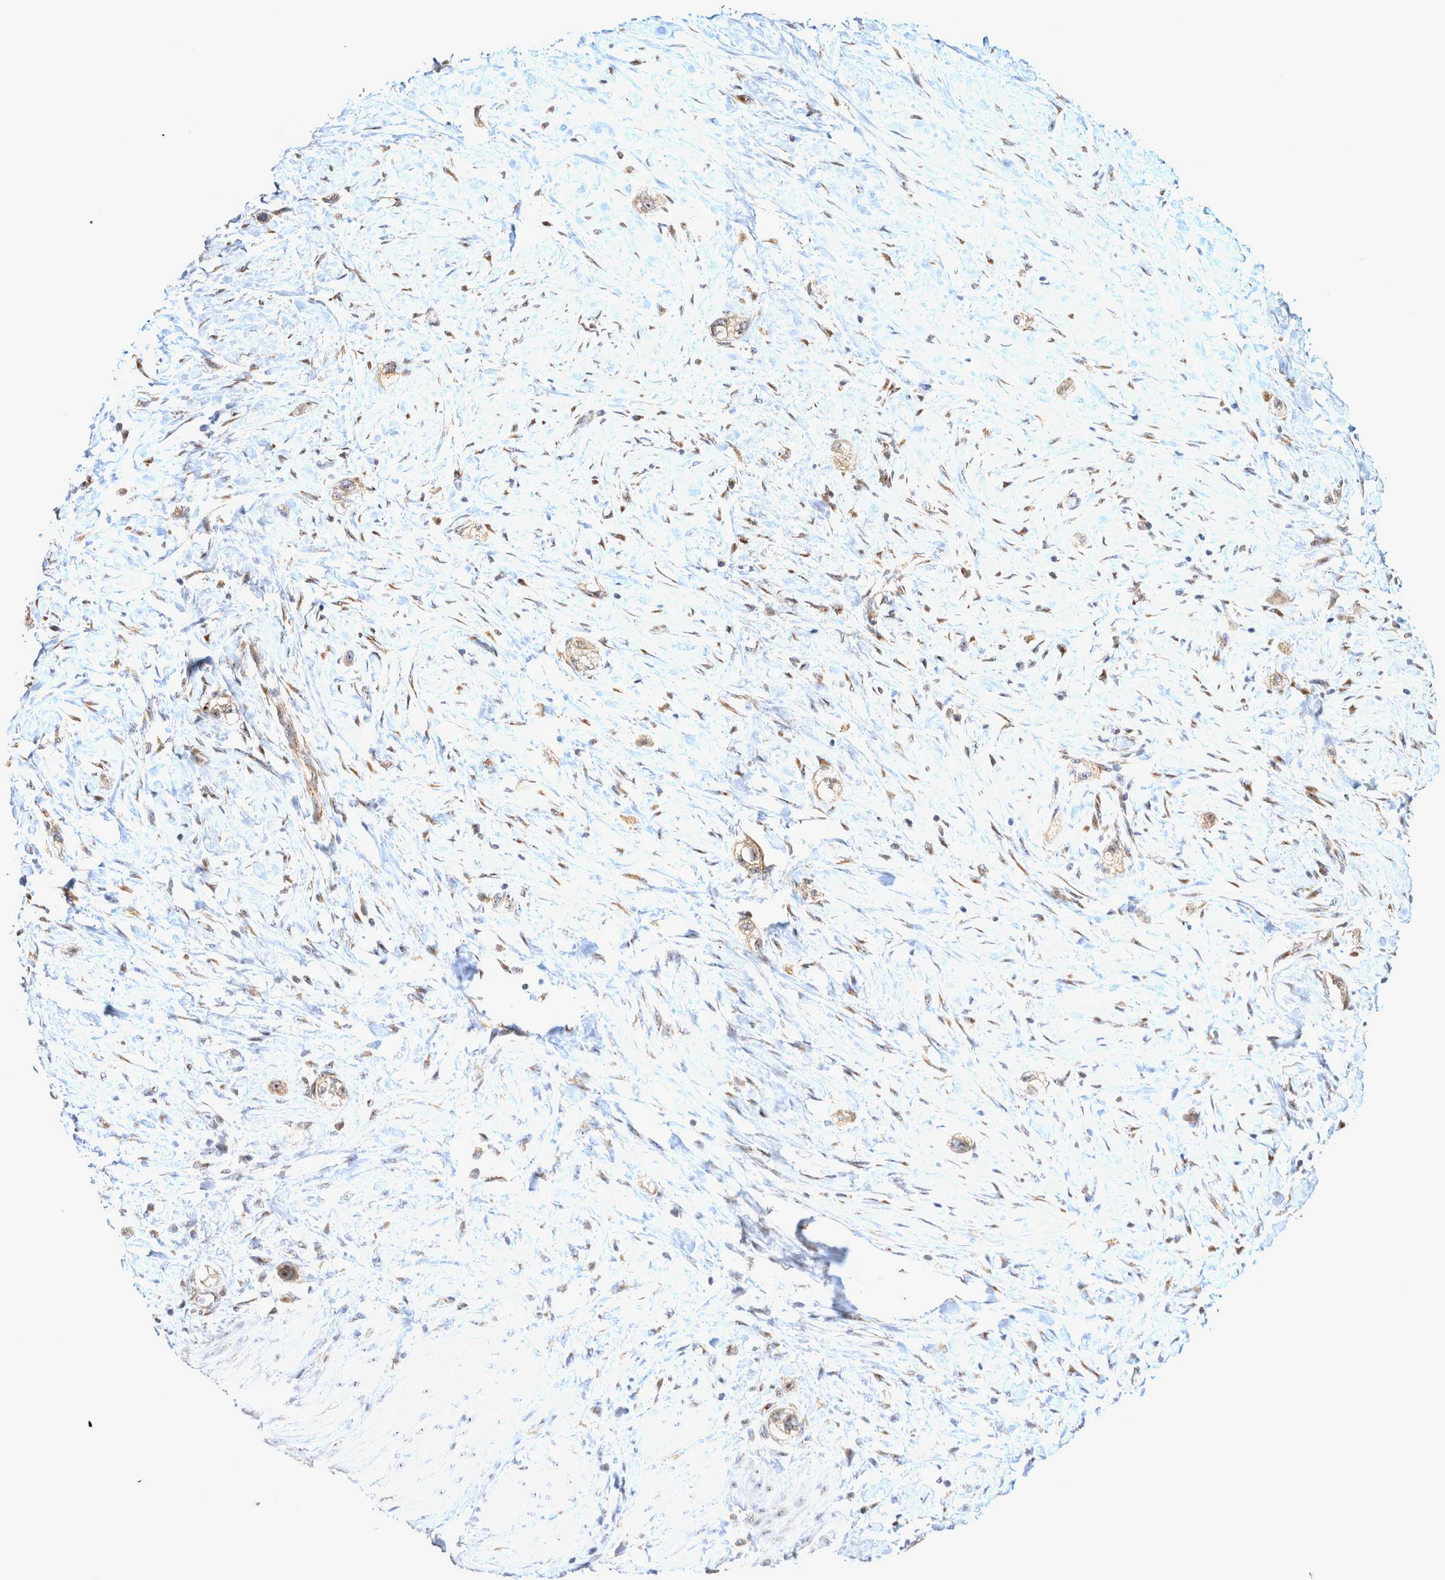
{"staining": {"intensity": "weak", "quantity": "25%-75%", "location": "cytoplasmic/membranous"}, "tissue": "stomach cancer", "cell_type": "Tumor cells", "image_type": "cancer", "snomed": [{"axis": "morphology", "description": "Adenocarcinoma, NOS"}, {"axis": "topography", "description": "Stomach"}, {"axis": "topography", "description": "Stomach, lower"}], "caption": "Immunohistochemistry (IHC) staining of stomach cancer, which displays low levels of weak cytoplasmic/membranous positivity in about 25%-75% of tumor cells indicating weak cytoplasmic/membranous protein staining. The staining was performed using DAB (brown) for protein detection and nuclei were counterstained in hematoxylin (blue).", "gene": "ATXN2", "patient": {"sex": "female", "age": 48}}